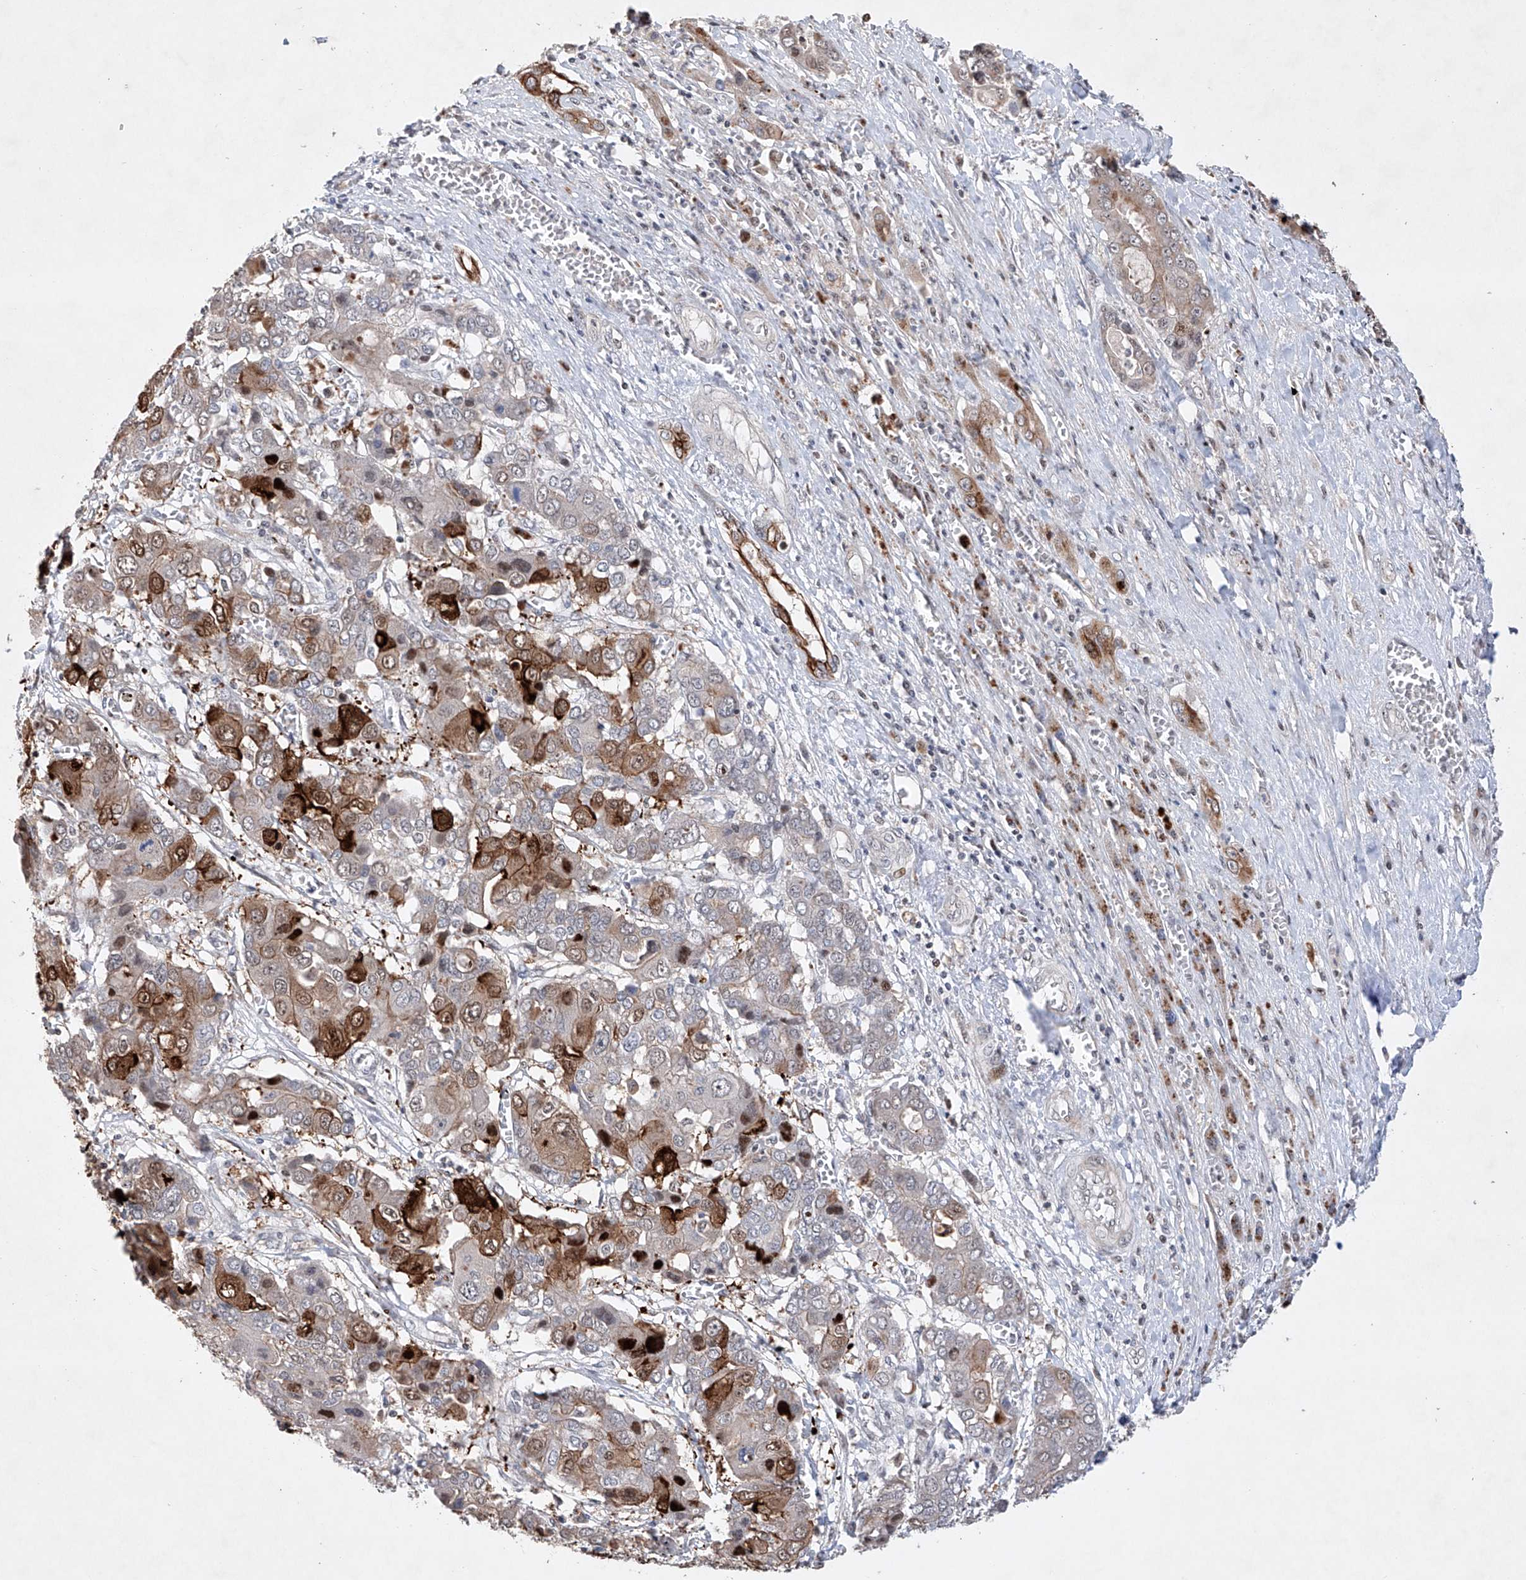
{"staining": {"intensity": "strong", "quantity": "<25%", "location": "cytoplasmic/membranous,nuclear"}, "tissue": "liver cancer", "cell_type": "Tumor cells", "image_type": "cancer", "snomed": [{"axis": "morphology", "description": "Cholangiocarcinoma"}, {"axis": "topography", "description": "Liver"}], "caption": "Protein expression analysis of human cholangiocarcinoma (liver) reveals strong cytoplasmic/membranous and nuclear positivity in about <25% of tumor cells.", "gene": "AFG1L", "patient": {"sex": "male", "age": 67}}